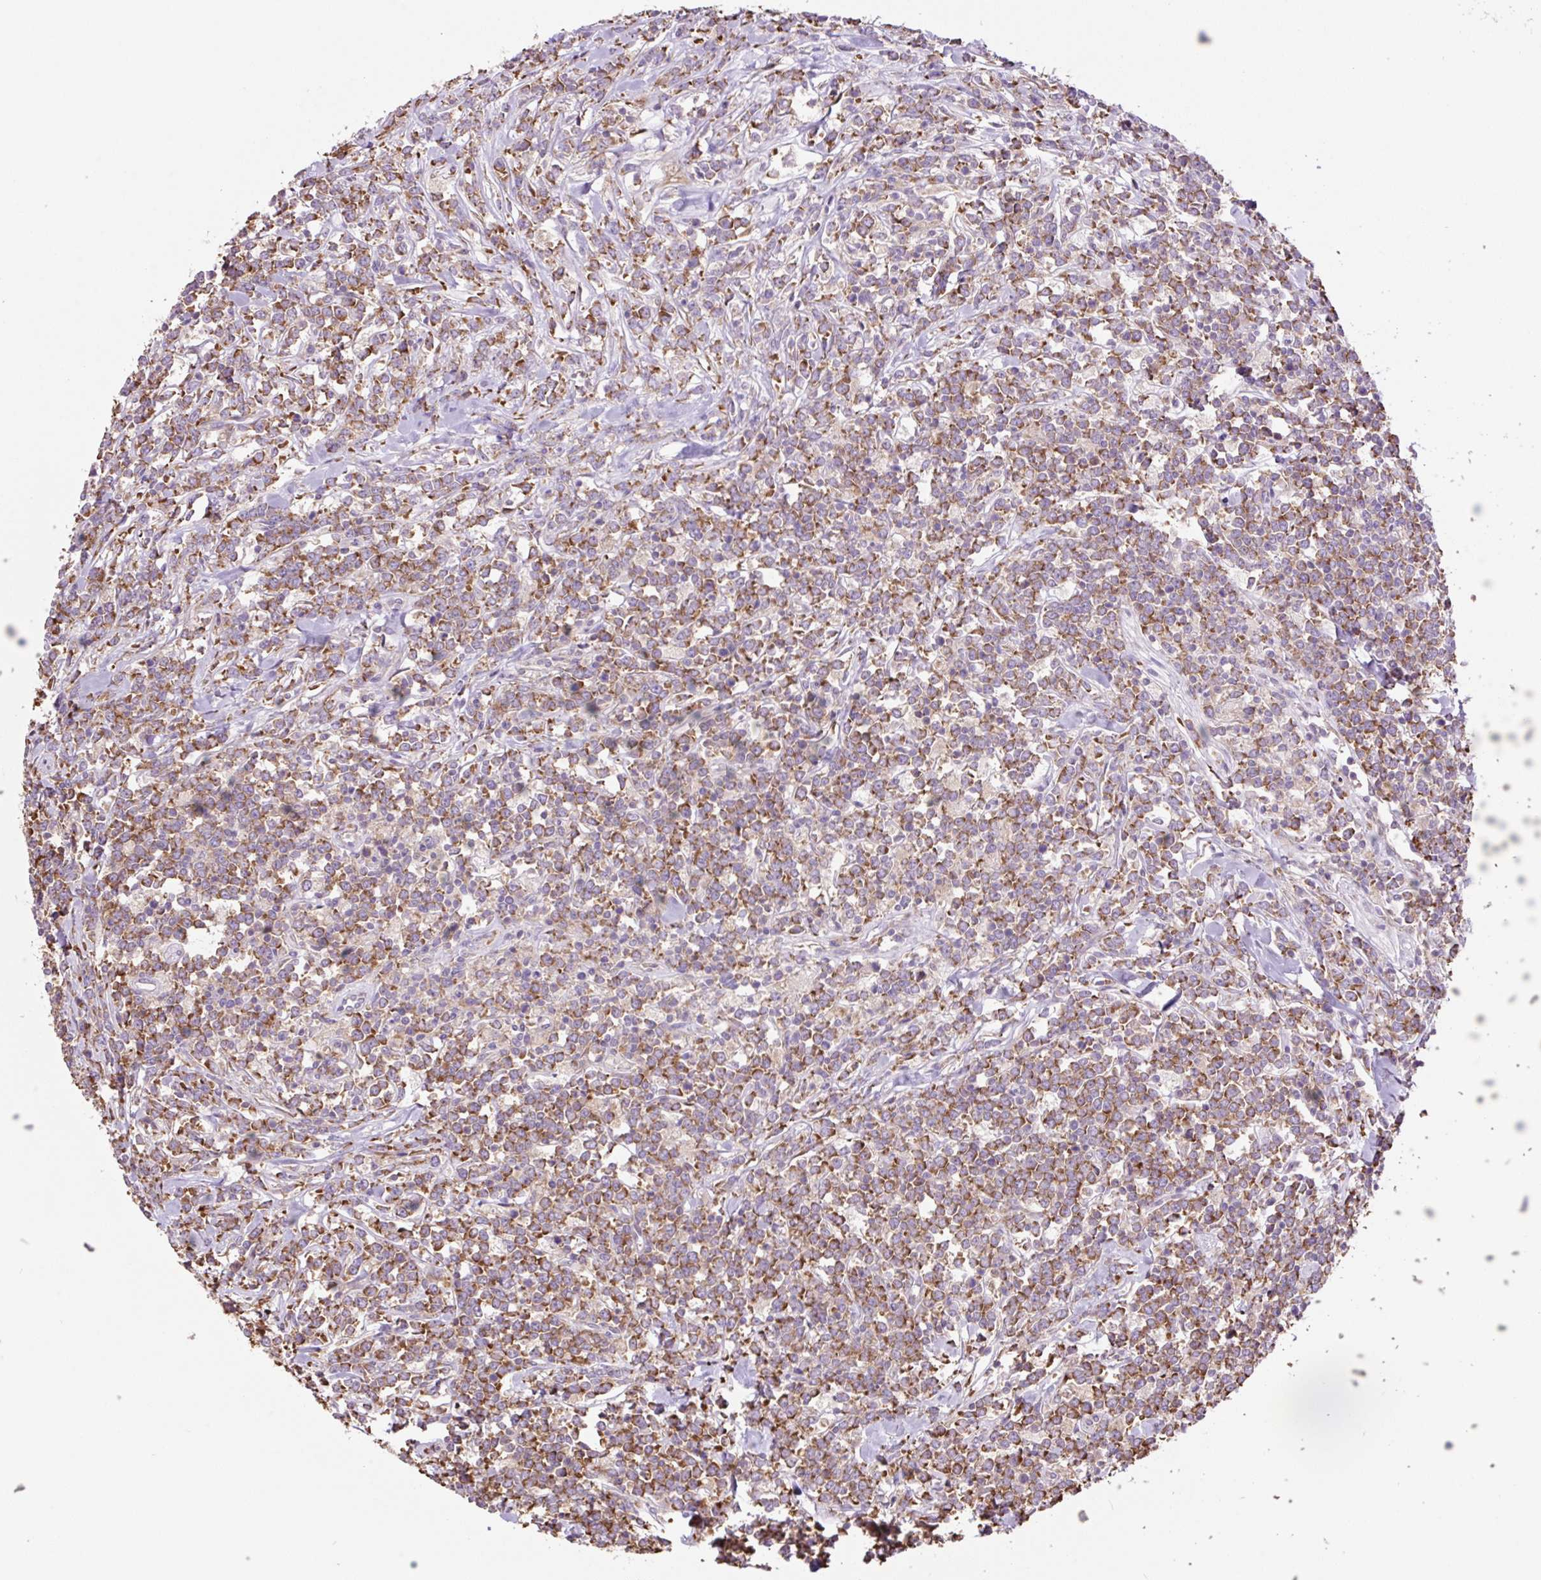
{"staining": {"intensity": "moderate", "quantity": ">75%", "location": "cytoplasmic/membranous"}, "tissue": "lymphoma", "cell_type": "Tumor cells", "image_type": "cancer", "snomed": [{"axis": "morphology", "description": "Malignant lymphoma, non-Hodgkin's type, High grade"}, {"axis": "topography", "description": "Small intestine"}, {"axis": "topography", "description": "Colon"}], "caption": "A high-resolution histopathology image shows immunohistochemistry staining of lymphoma, which displays moderate cytoplasmic/membranous staining in approximately >75% of tumor cells.", "gene": "RPS23", "patient": {"sex": "male", "age": 8}}